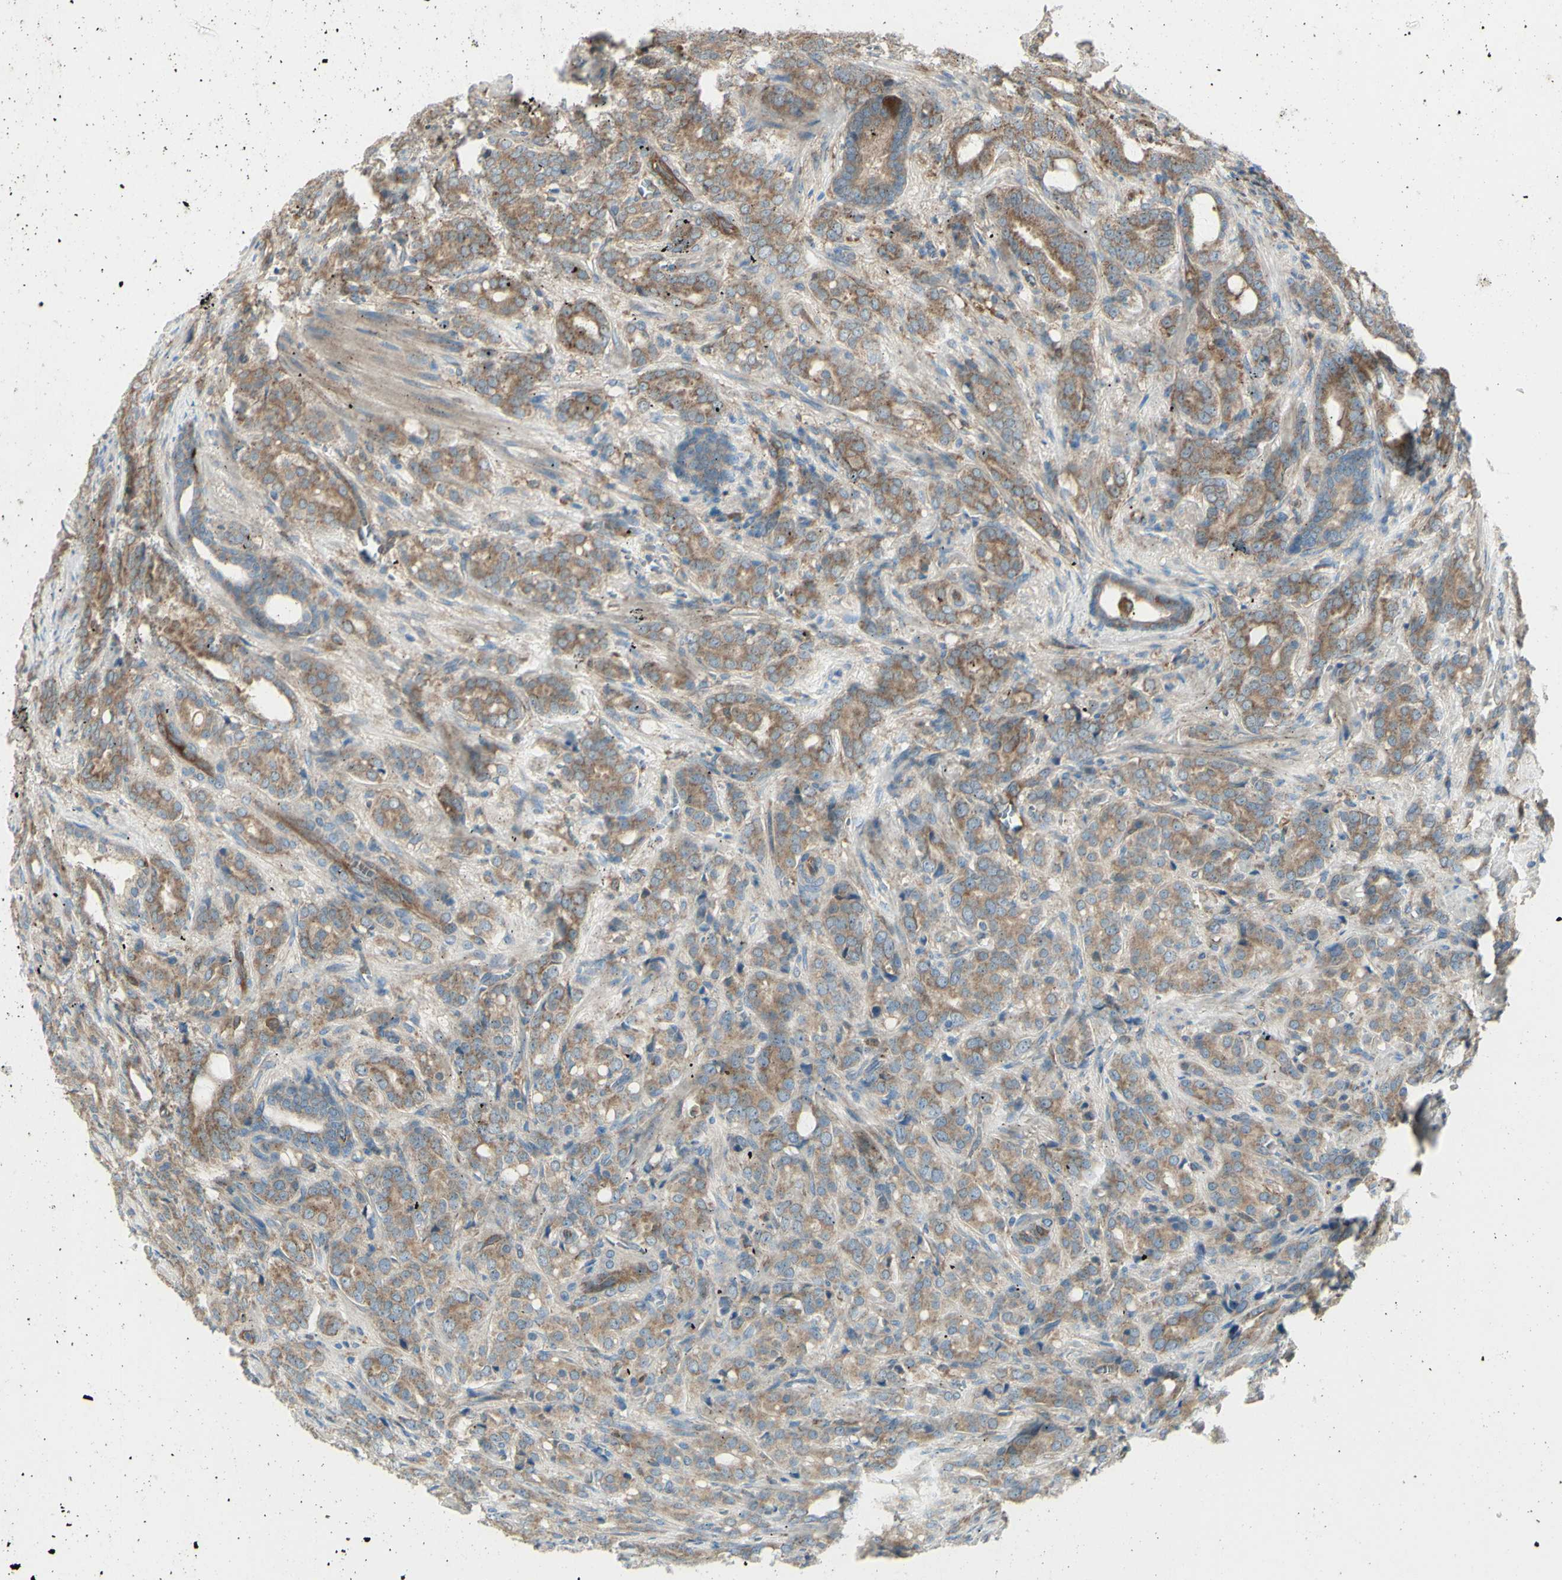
{"staining": {"intensity": "moderate", "quantity": ">75%", "location": "cytoplasmic/membranous"}, "tissue": "prostate cancer", "cell_type": "Tumor cells", "image_type": "cancer", "snomed": [{"axis": "morphology", "description": "Adenocarcinoma, High grade"}, {"axis": "topography", "description": "Prostate"}], "caption": "Prostate adenocarcinoma (high-grade) was stained to show a protein in brown. There is medium levels of moderate cytoplasmic/membranous positivity in about >75% of tumor cells.", "gene": "IGSF9B", "patient": {"sex": "male", "age": 64}}